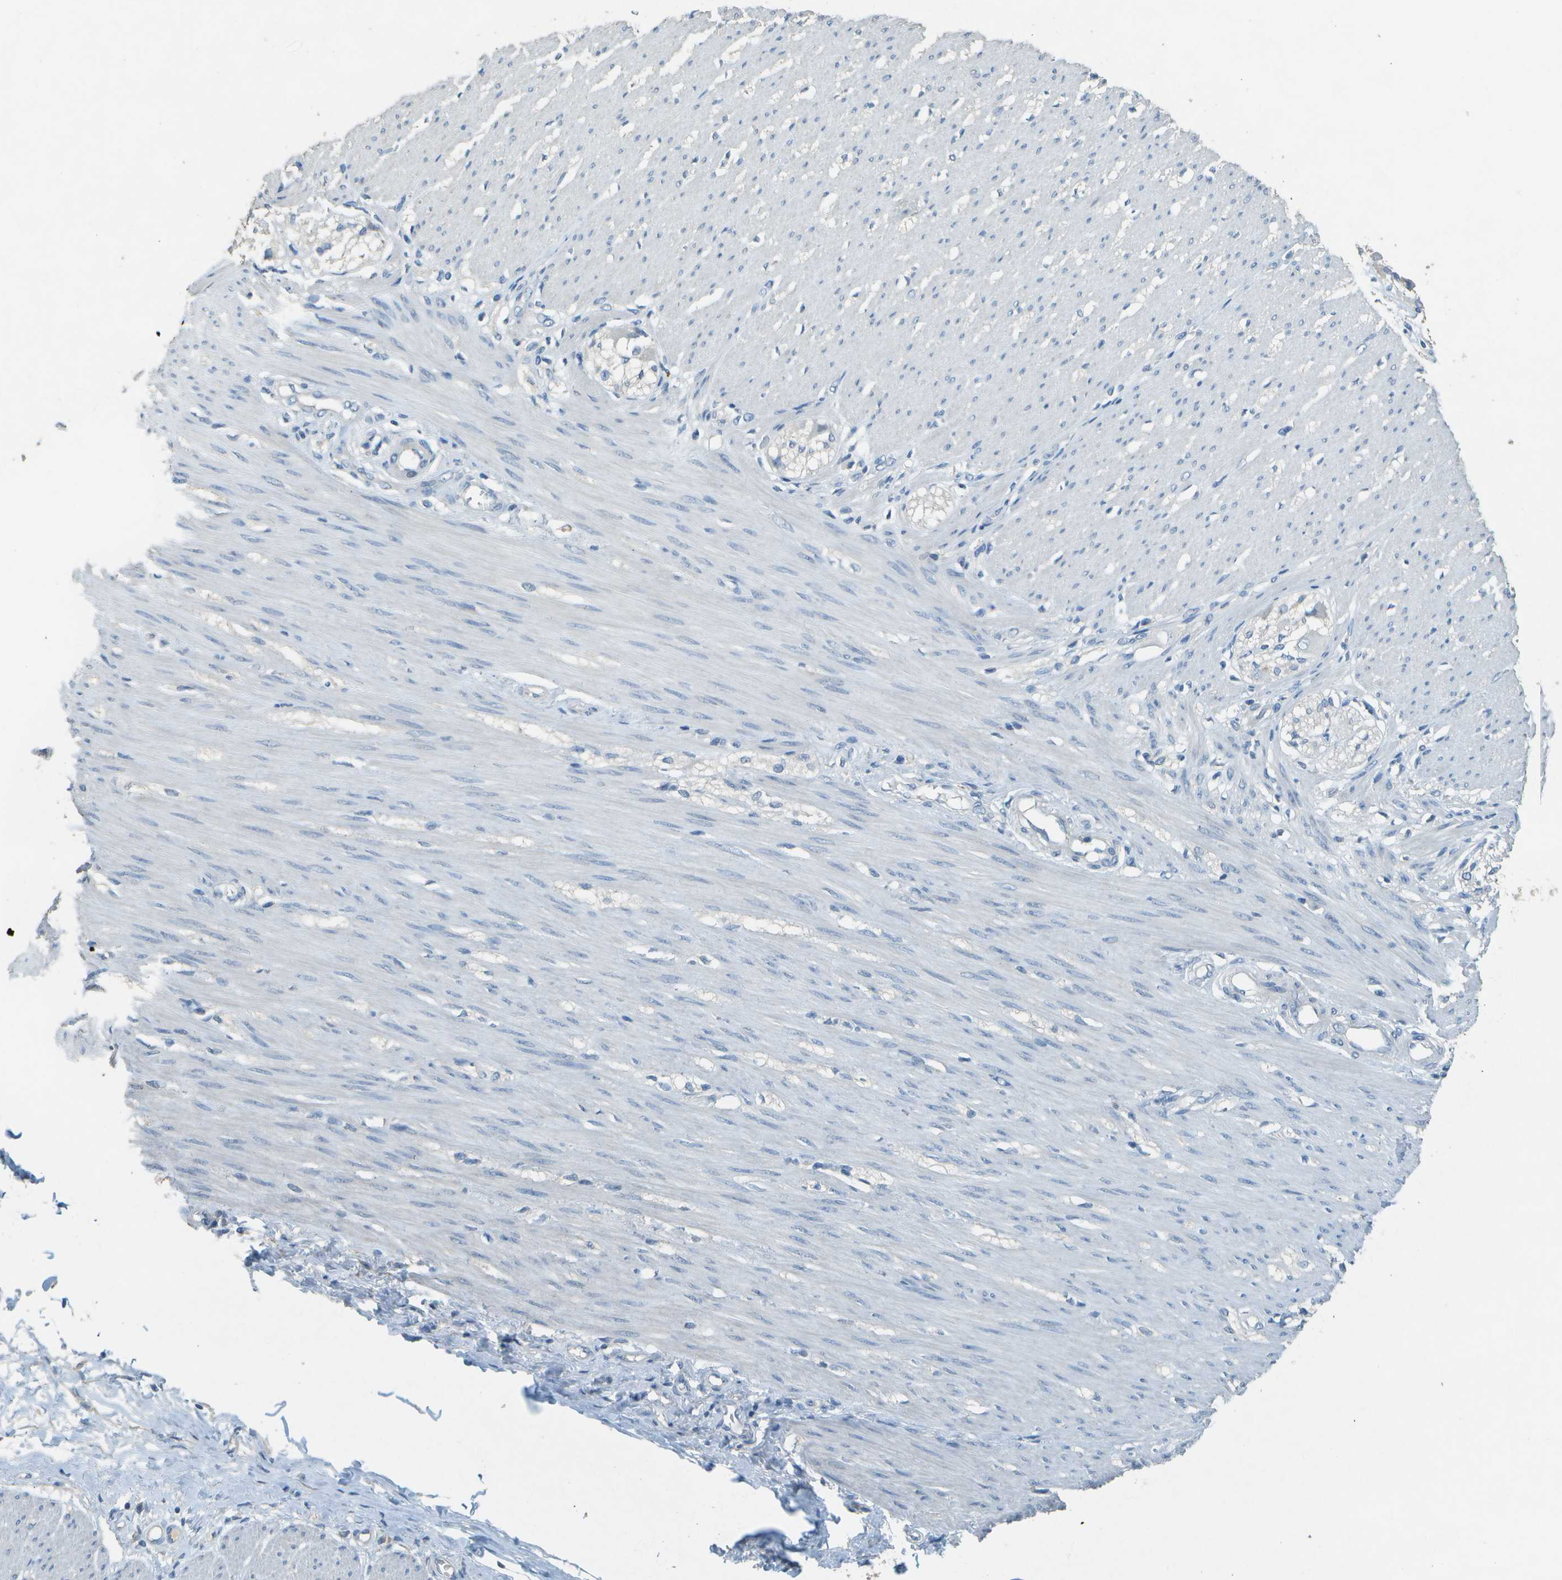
{"staining": {"intensity": "negative", "quantity": "none", "location": "none"}, "tissue": "adipose tissue", "cell_type": "Adipocytes", "image_type": "normal", "snomed": [{"axis": "morphology", "description": "Normal tissue, NOS"}, {"axis": "morphology", "description": "Adenocarcinoma, NOS"}, {"axis": "topography", "description": "Colon"}, {"axis": "topography", "description": "Peripheral nerve tissue"}], "caption": "Human adipose tissue stained for a protein using immunohistochemistry (IHC) displays no staining in adipocytes.", "gene": "LGI2", "patient": {"sex": "male", "age": 14}}